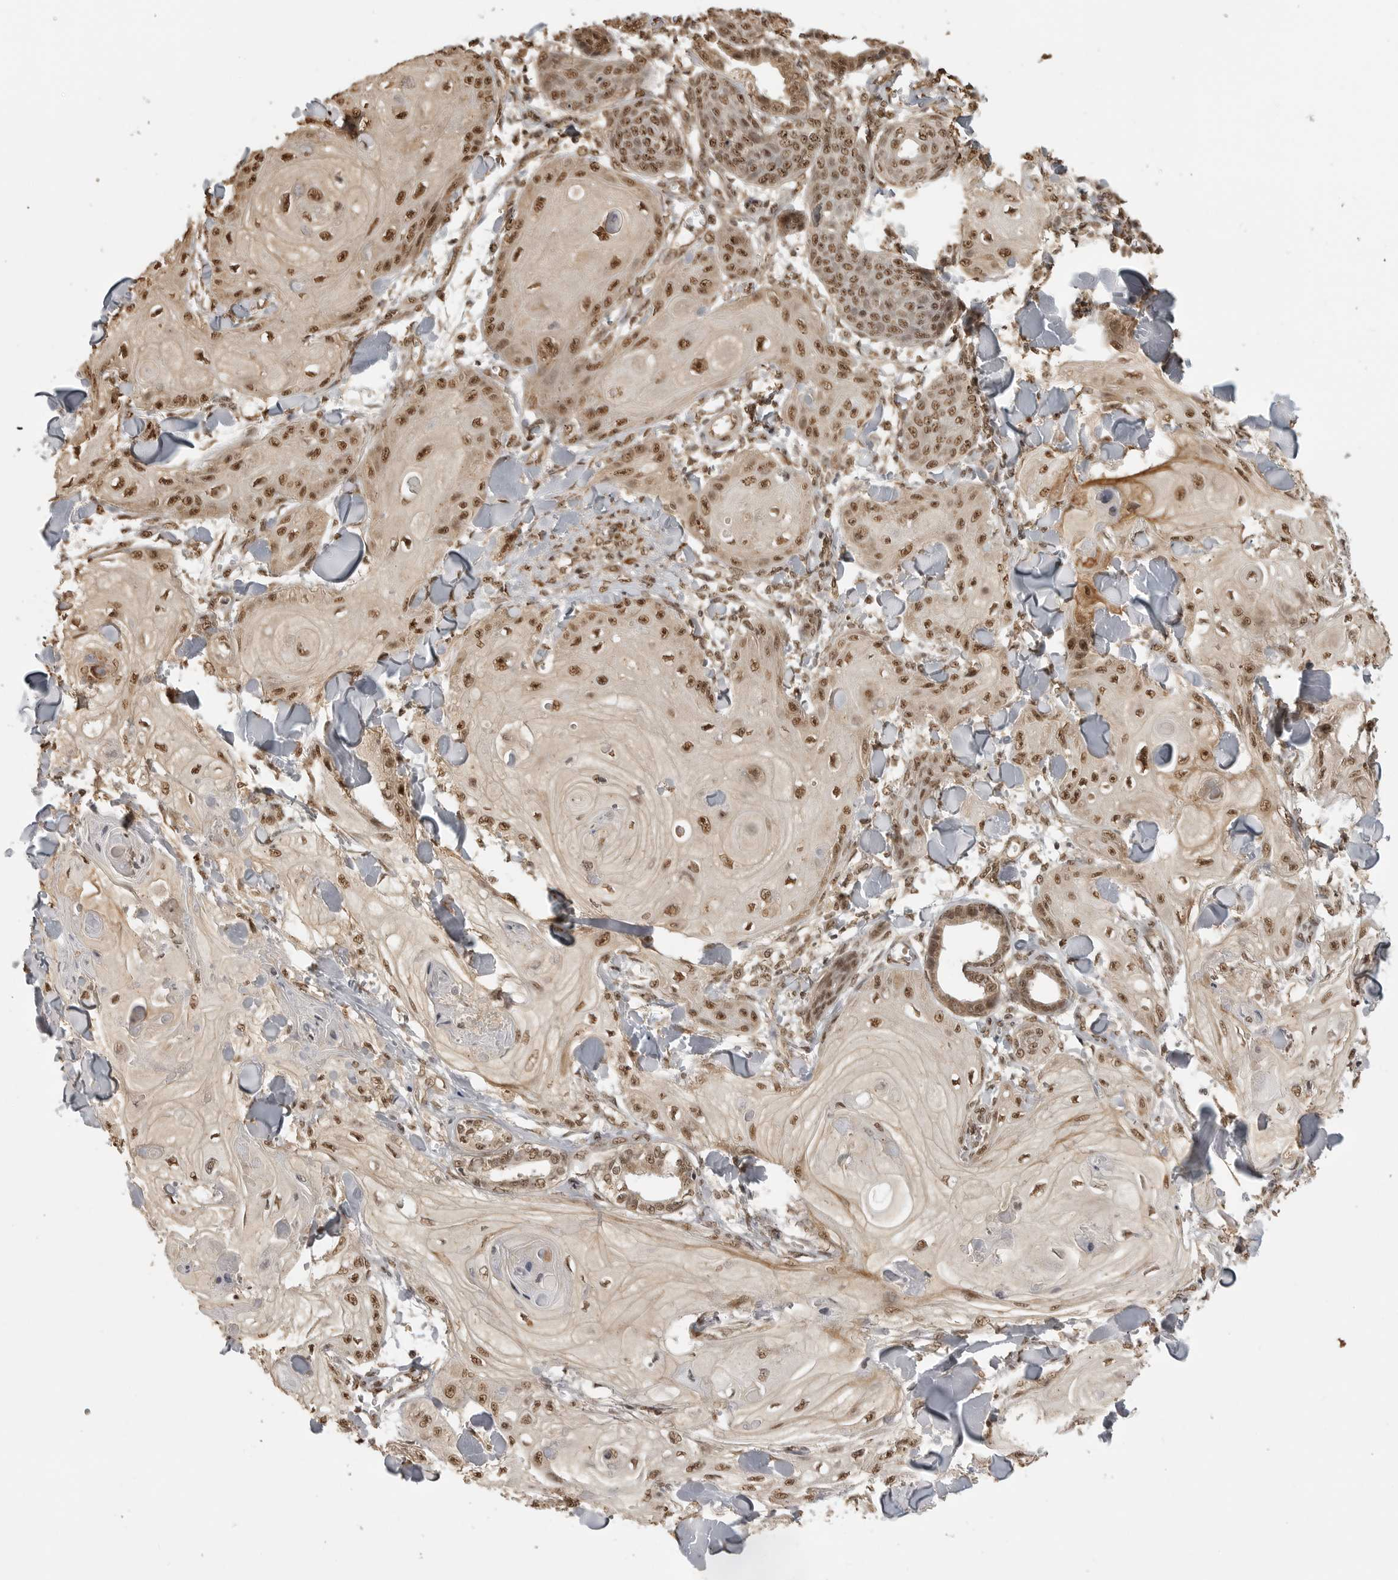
{"staining": {"intensity": "moderate", "quantity": ">75%", "location": "nuclear"}, "tissue": "skin cancer", "cell_type": "Tumor cells", "image_type": "cancer", "snomed": [{"axis": "morphology", "description": "Squamous cell carcinoma, NOS"}, {"axis": "topography", "description": "Skin"}], "caption": "DAB (3,3'-diaminobenzidine) immunohistochemical staining of skin cancer reveals moderate nuclear protein expression in about >75% of tumor cells.", "gene": "CLOCK", "patient": {"sex": "male", "age": 74}}